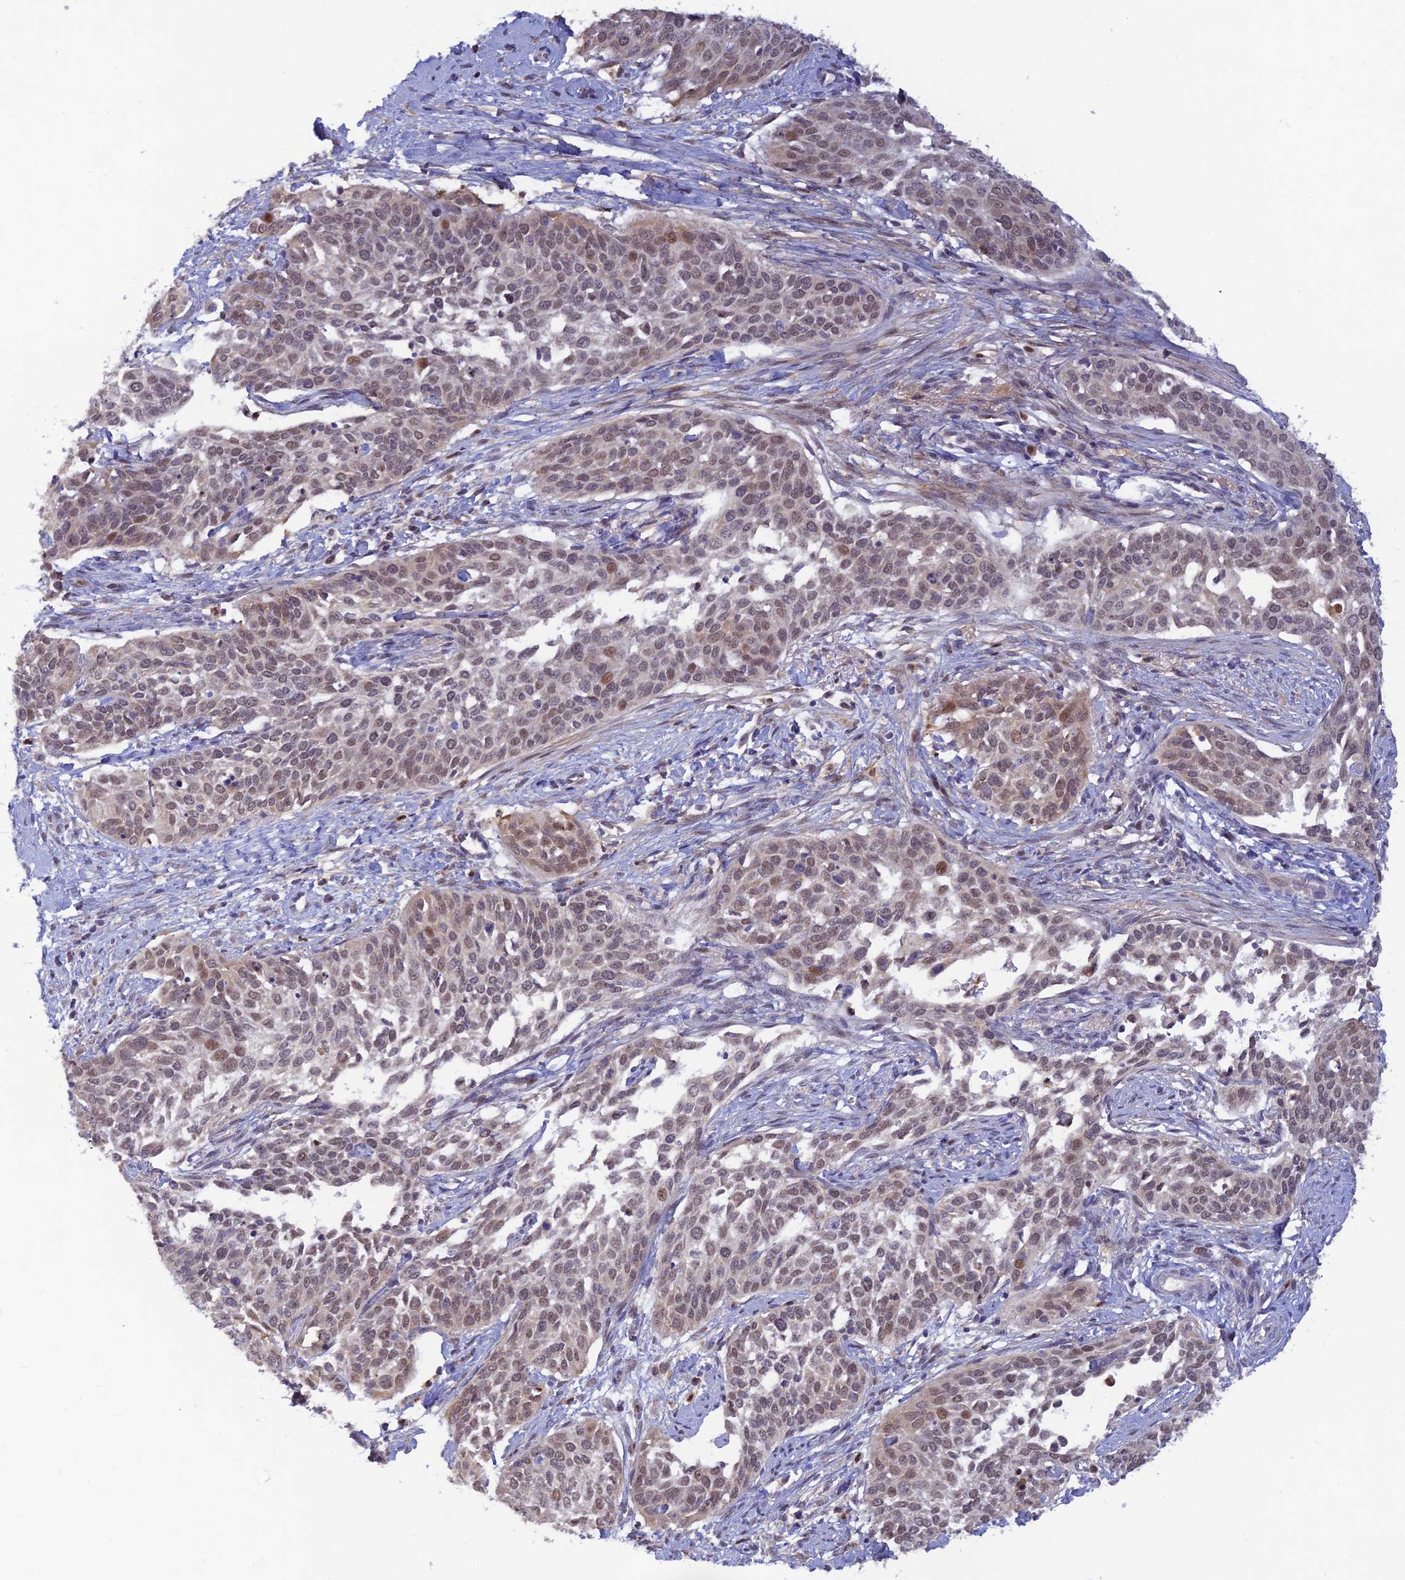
{"staining": {"intensity": "weak", "quantity": ">75%", "location": "nuclear"}, "tissue": "cervical cancer", "cell_type": "Tumor cells", "image_type": "cancer", "snomed": [{"axis": "morphology", "description": "Squamous cell carcinoma, NOS"}, {"axis": "topography", "description": "Cervix"}], "caption": "Weak nuclear staining for a protein is appreciated in about >75% of tumor cells of squamous cell carcinoma (cervical) using immunohistochemistry (IHC).", "gene": "FASTKD5", "patient": {"sex": "female", "age": 44}}